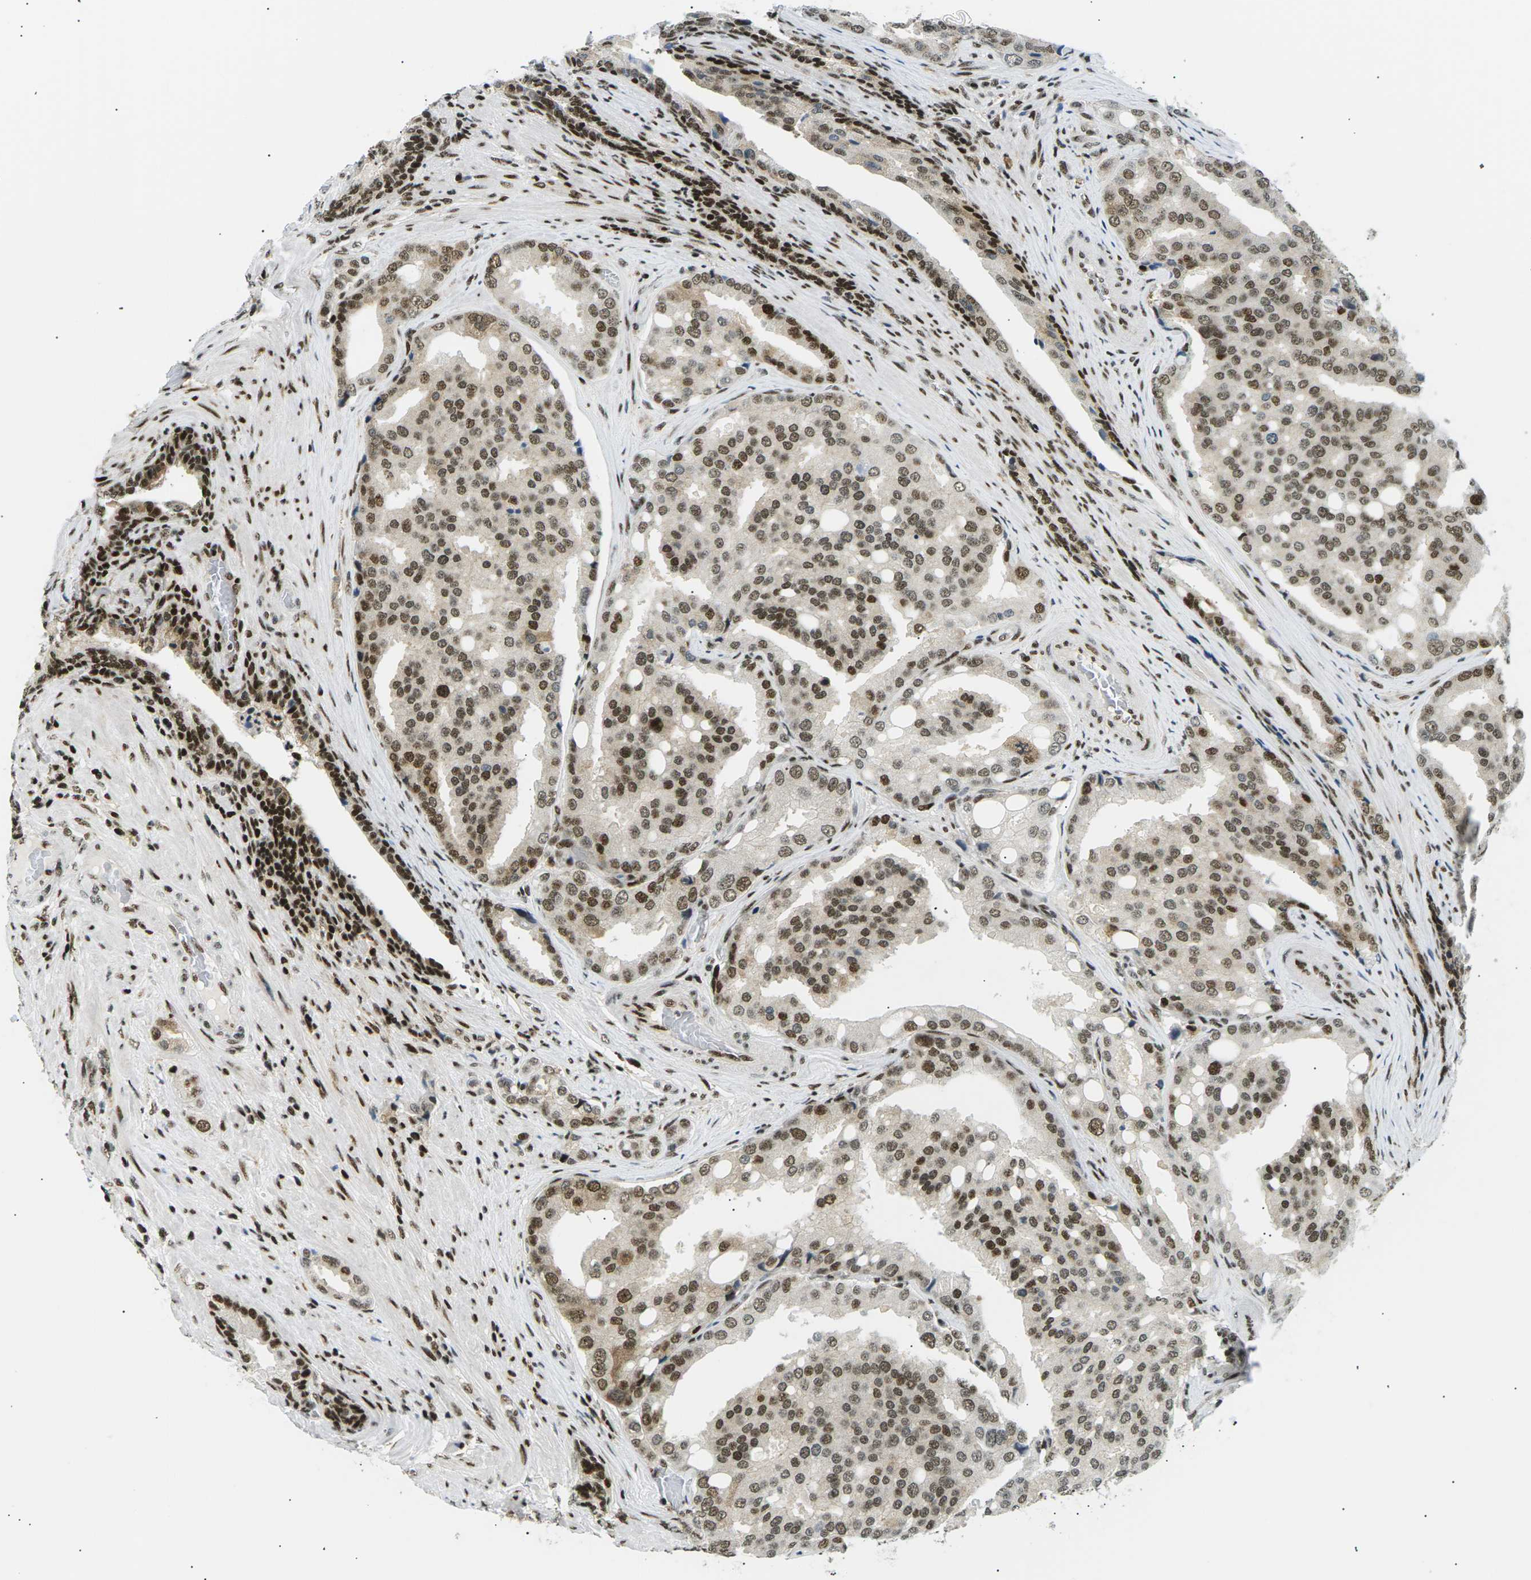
{"staining": {"intensity": "moderate", "quantity": ">75%", "location": "nuclear"}, "tissue": "prostate cancer", "cell_type": "Tumor cells", "image_type": "cancer", "snomed": [{"axis": "morphology", "description": "Adenocarcinoma, High grade"}, {"axis": "topography", "description": "Prostate"}], "caption": "IHC micrograph of neoplastic tissue: high-grade adenocarcinoma (prostate) stained using immunohistochemistry (IHC) exhibits medium levels of moderate protein expression localized specifically in the nuclear of tumor cells, appearing as a nuclear brown color.", "gene": "RPA2", "patient": {"sex": "male", "age": 50}}